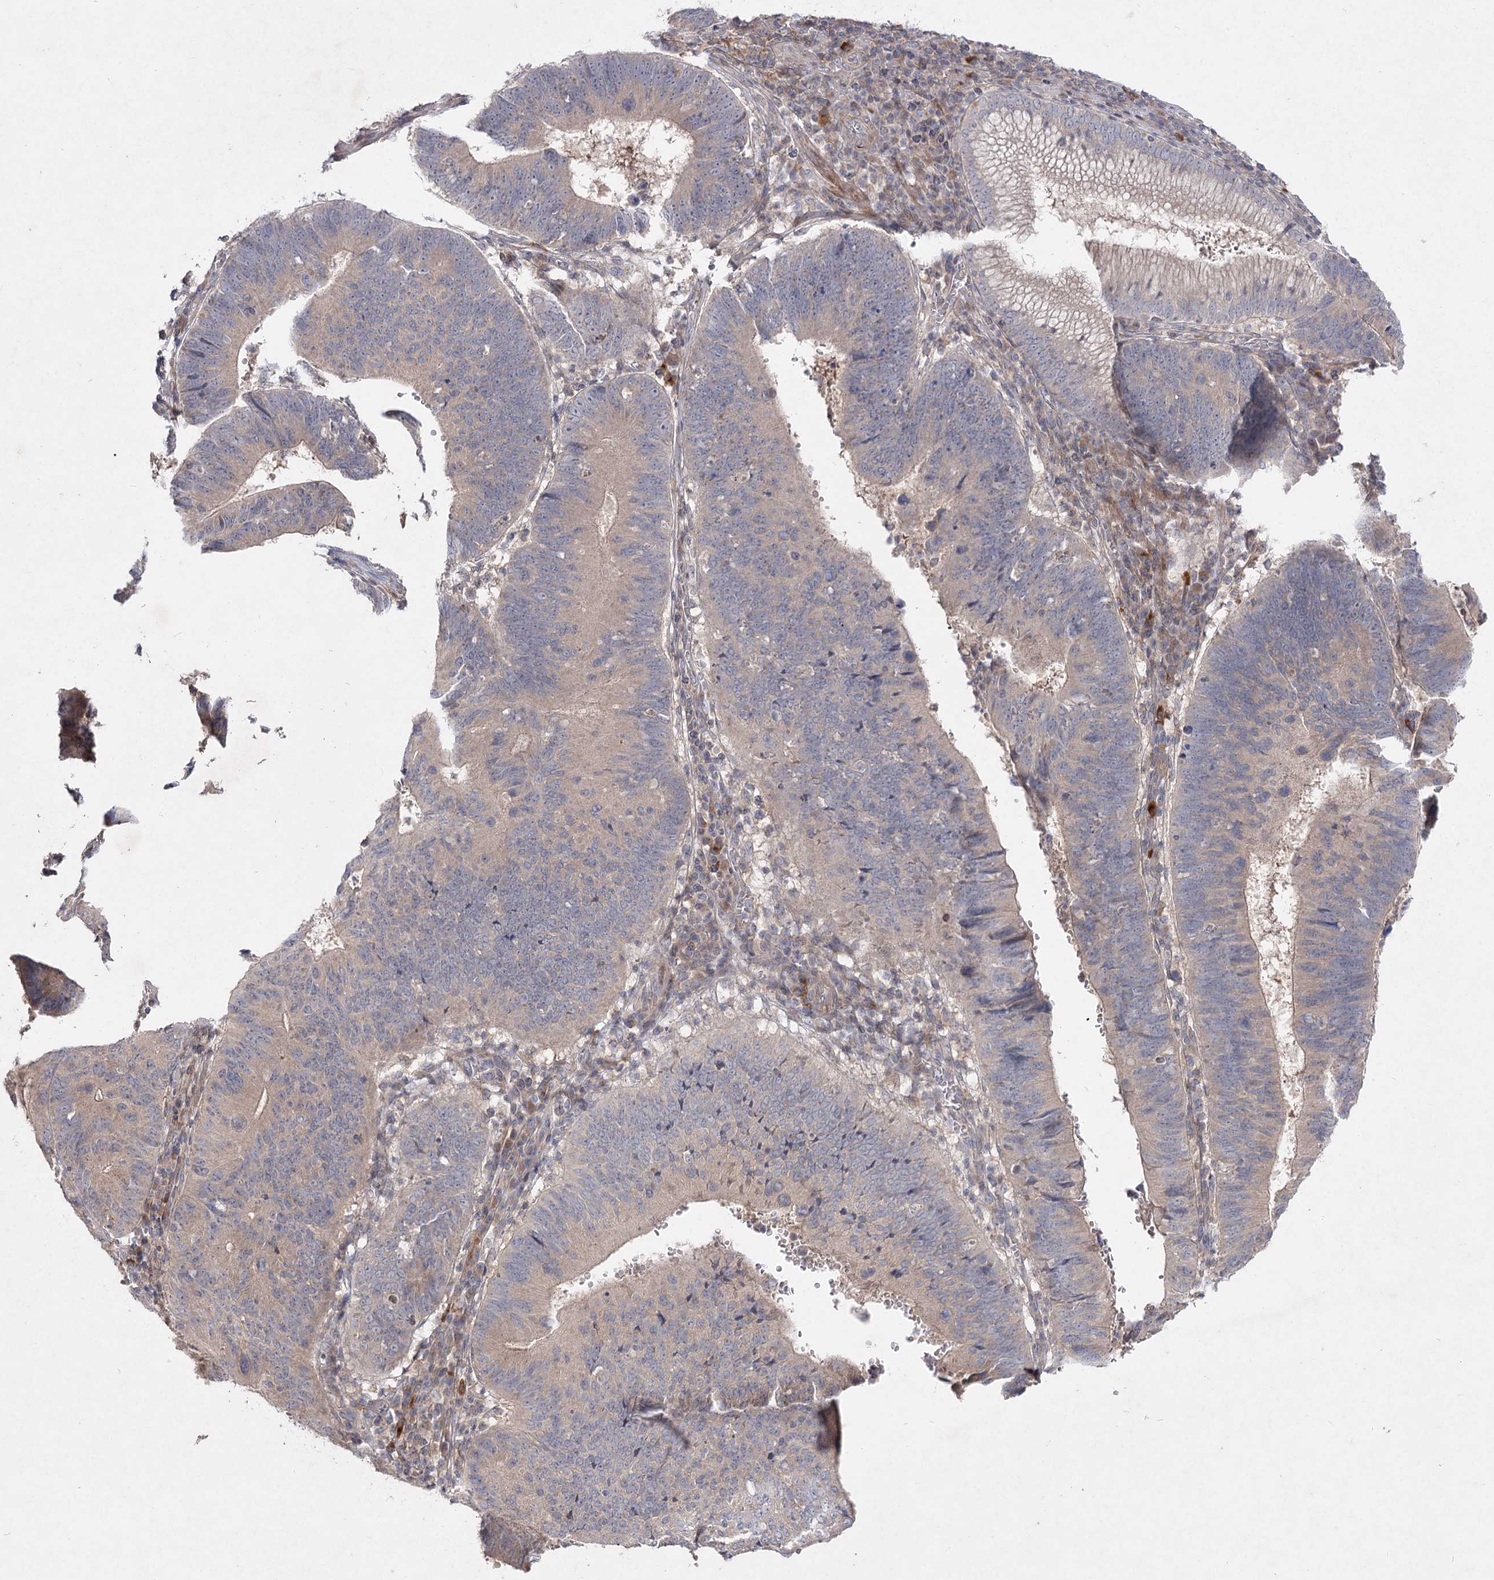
{"staining": {"intensity": "weak", "quantity": ">75%", "location": "cytoplasmic/membranous"}, "tissue": "stomach cancer", "cell_type": "Tumor cells", "image_type": "cancer", "snomed": [{"axis": "morphology", "description": "Adenocarcinoma, NOS"}, {"axis": "topography", "description": "Stomach"}], "caption": "Immunohistochemistry (DAB (3,3'-diaminobenzidine)) staining of stomach cancer (adenocarcinoma) shows weak cytoplasmic/membranous protein expression in approximately >75% of tumor cells. Immunohistochemistry (ihc) stains the protein of interest in brown and the nuclei are stained blue.", "gene": "CIB2", "patient": {"sex": "male", "age": 59}}